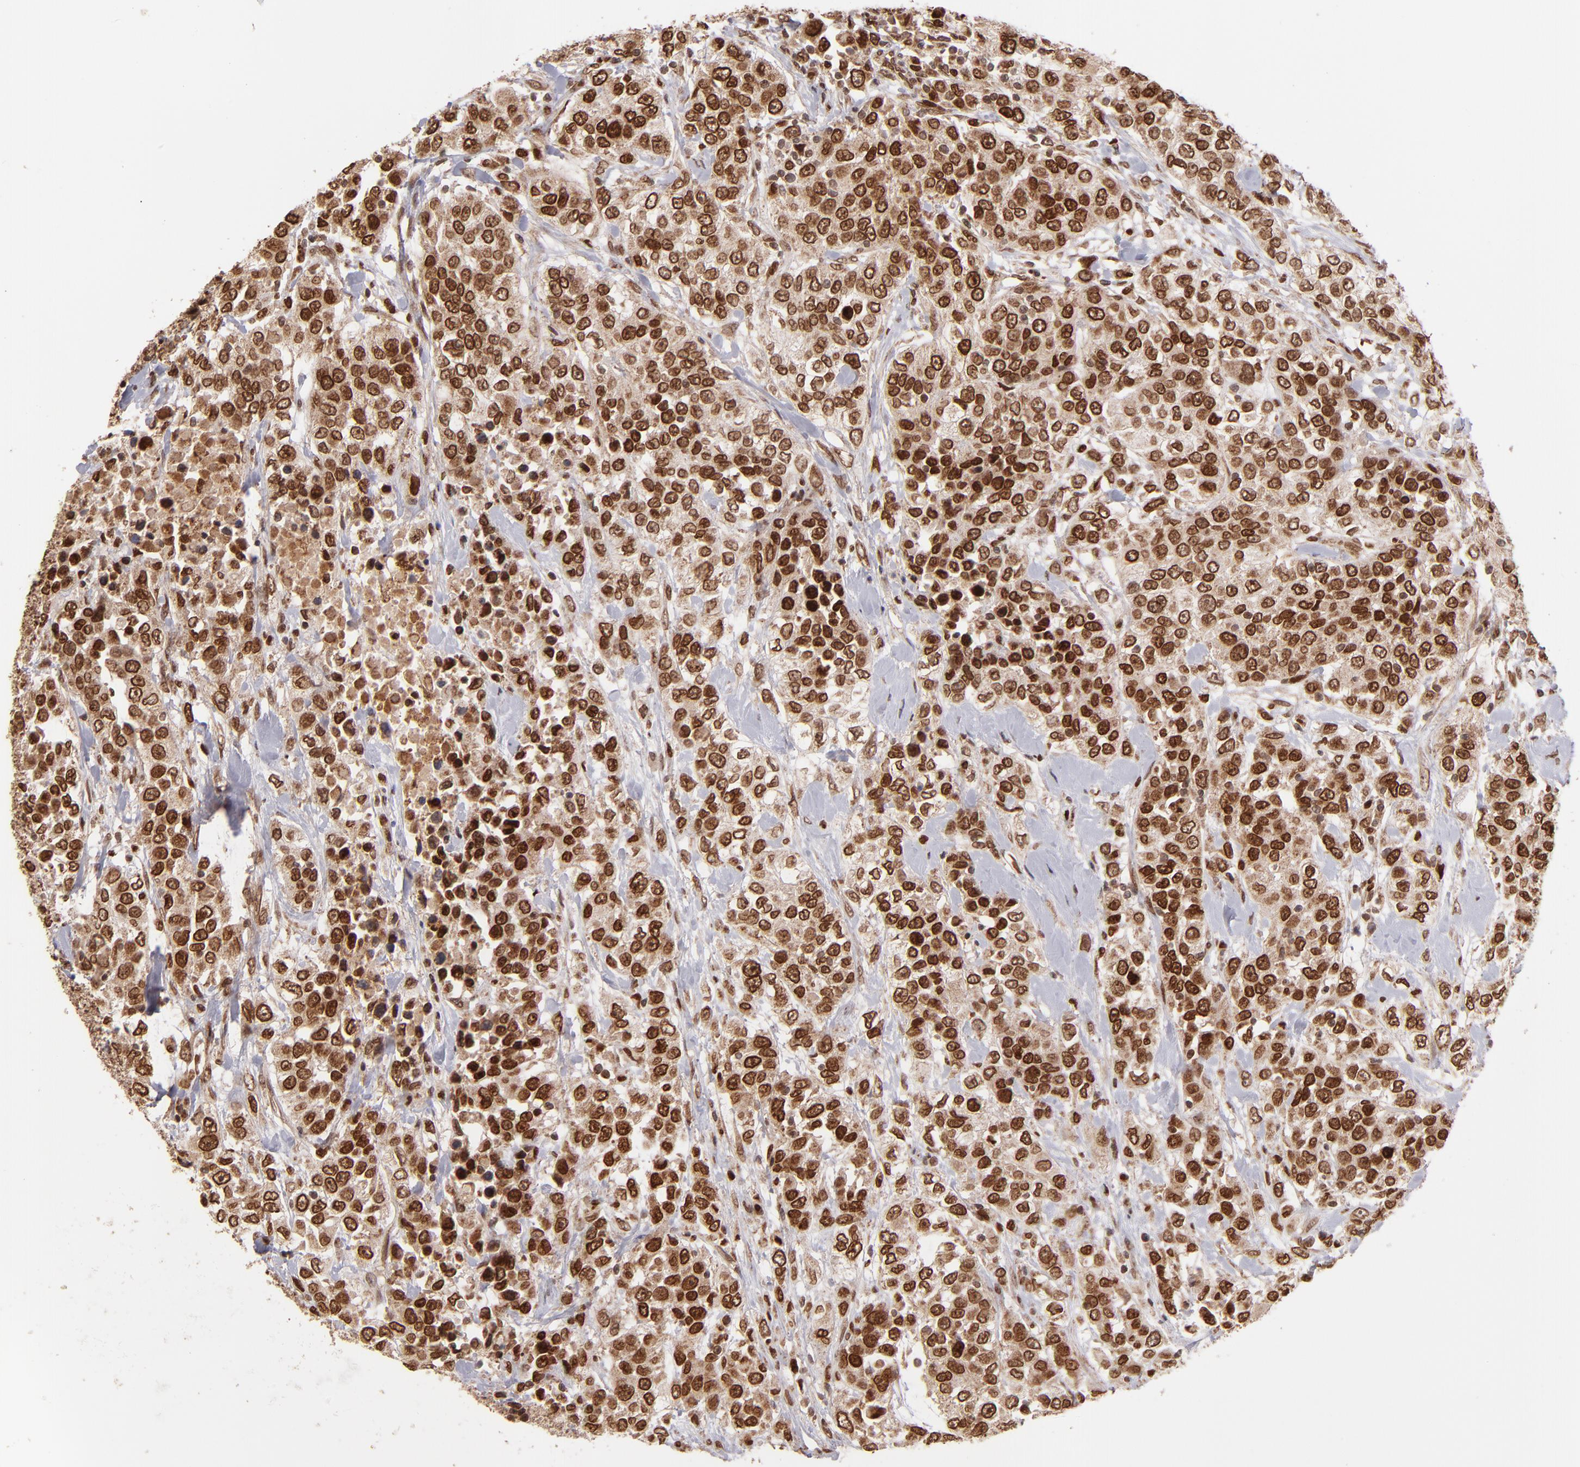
{"staining": {"intensity": "strong", "quantity": ">75%", "location": "cytoplasmic/membranous,nuclear"}, "tissue": "urothelial cancer", "cell_type": "Tumor cells", "image_type": "cancer", "snomed": [{"axis": "morphology", "description": "Urothelial carcinoma, High grade"}, {"axis": "topography", "description": "Urinary bladder"}], "caption": "A histopathology image of human high-grade urothelial carcinoma stained for a protein exhibits strong cytoplasmic/membranous and nuclear brown staining in tumor cells.", "gene": "TOP1MT", "patient": {"sex": "female", "age": 80}}